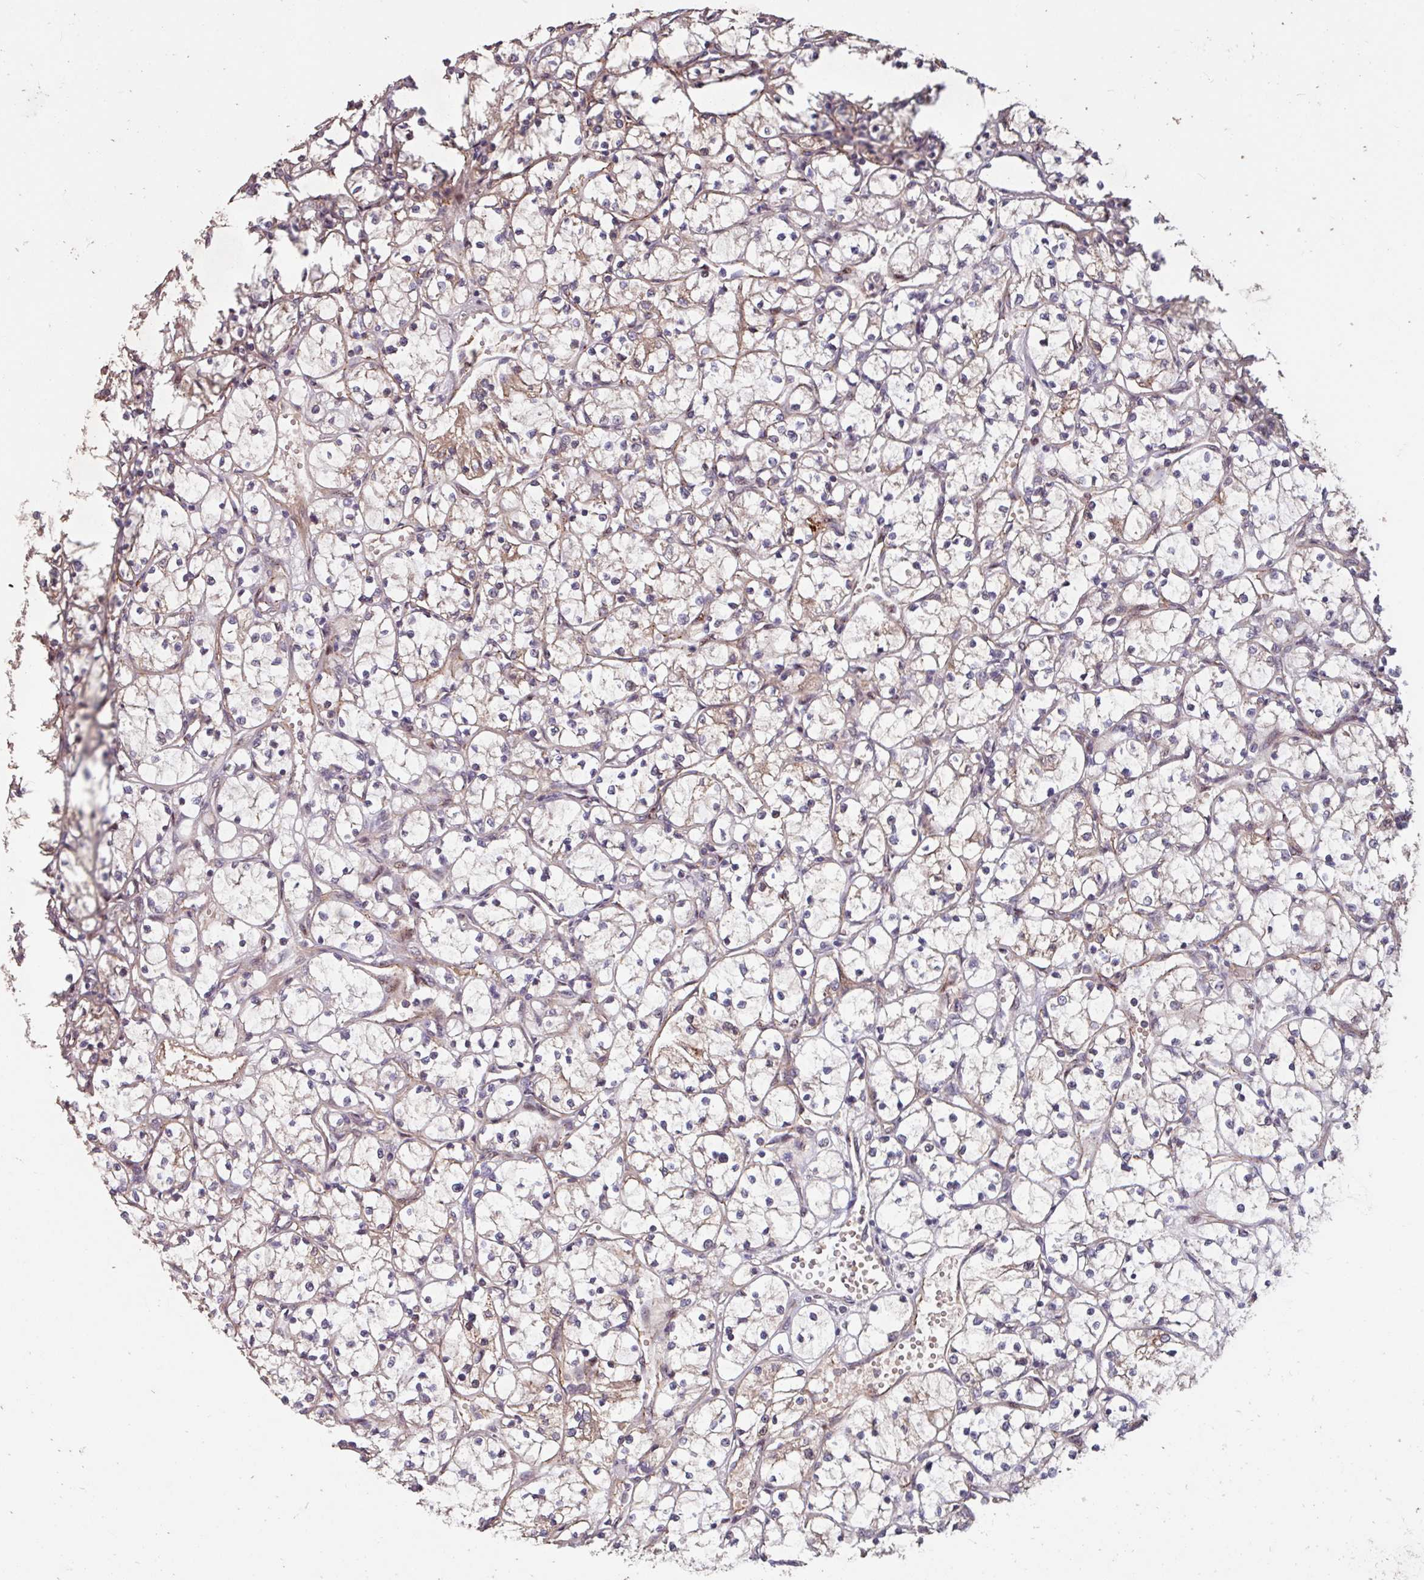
{"staining": {"intensity": "weak", "quantity": "<25%", "location": "cytoplasmic/membranous"}, "tissue": "renal cancer", "cell_type": "Tumor cells", "image_type": "cancer", "snomed": [{"axis": "morphology", "description": "Adenocarcinoma, NOS"}, {"axis": "topography", "description": "Kidney"}], "caption": "Immunohistochemistry histopathology image of neoplastic tissue: human renal adenocarcinoma stained with DAB (3,3'-diaminobenzidine) exhibits no significant protein positivity in tumor cells.", "gene": "TMEM88", "patient": {"sex": "female", "age": 69}}